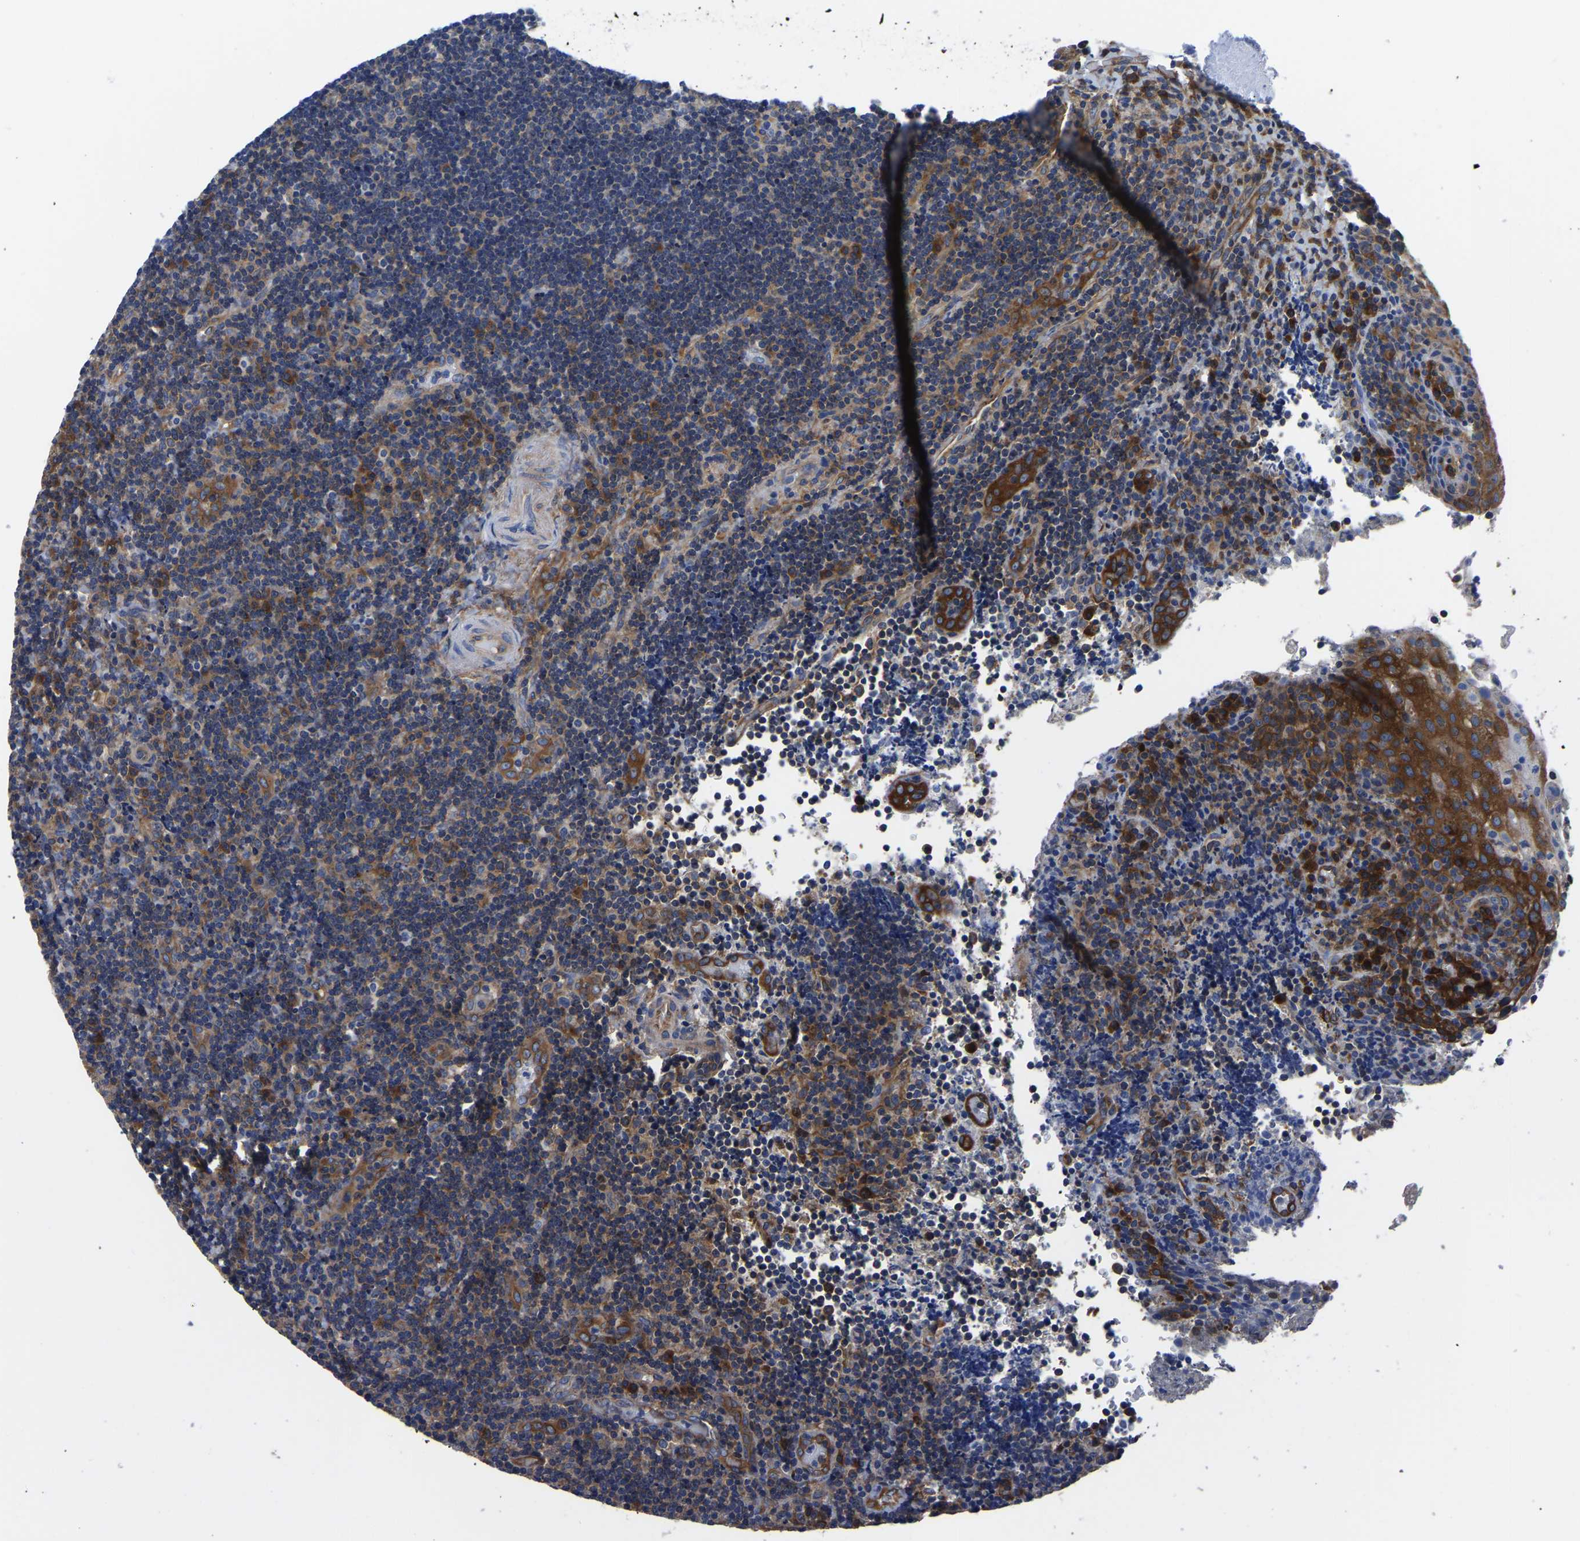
{"staining": {"intensity": "moderate", "quantity": "<25%", "location": "cytoplasmic/membranous"}, "tissue": "lymphoma", "cell_type": "Tumor cells", "image_type": "cancer", "snomed": [{"axis": "morphology", "description": "Malignant lymphoma, non-Hodgkin's type, High grade"}, {"axis": "topography", "description": "Tonsil"}], "caption": "A brown stain labels moderate cytoplasmic/membranous staining of a protein in human malignant lymphoma, non-Hodgkin's type (high-grade) tumor cells. The protein of interest is shown in brown color, while the nuclei are stained blue.", "gene": "TFG", "patient": {"sex": "female", "age": 36}}